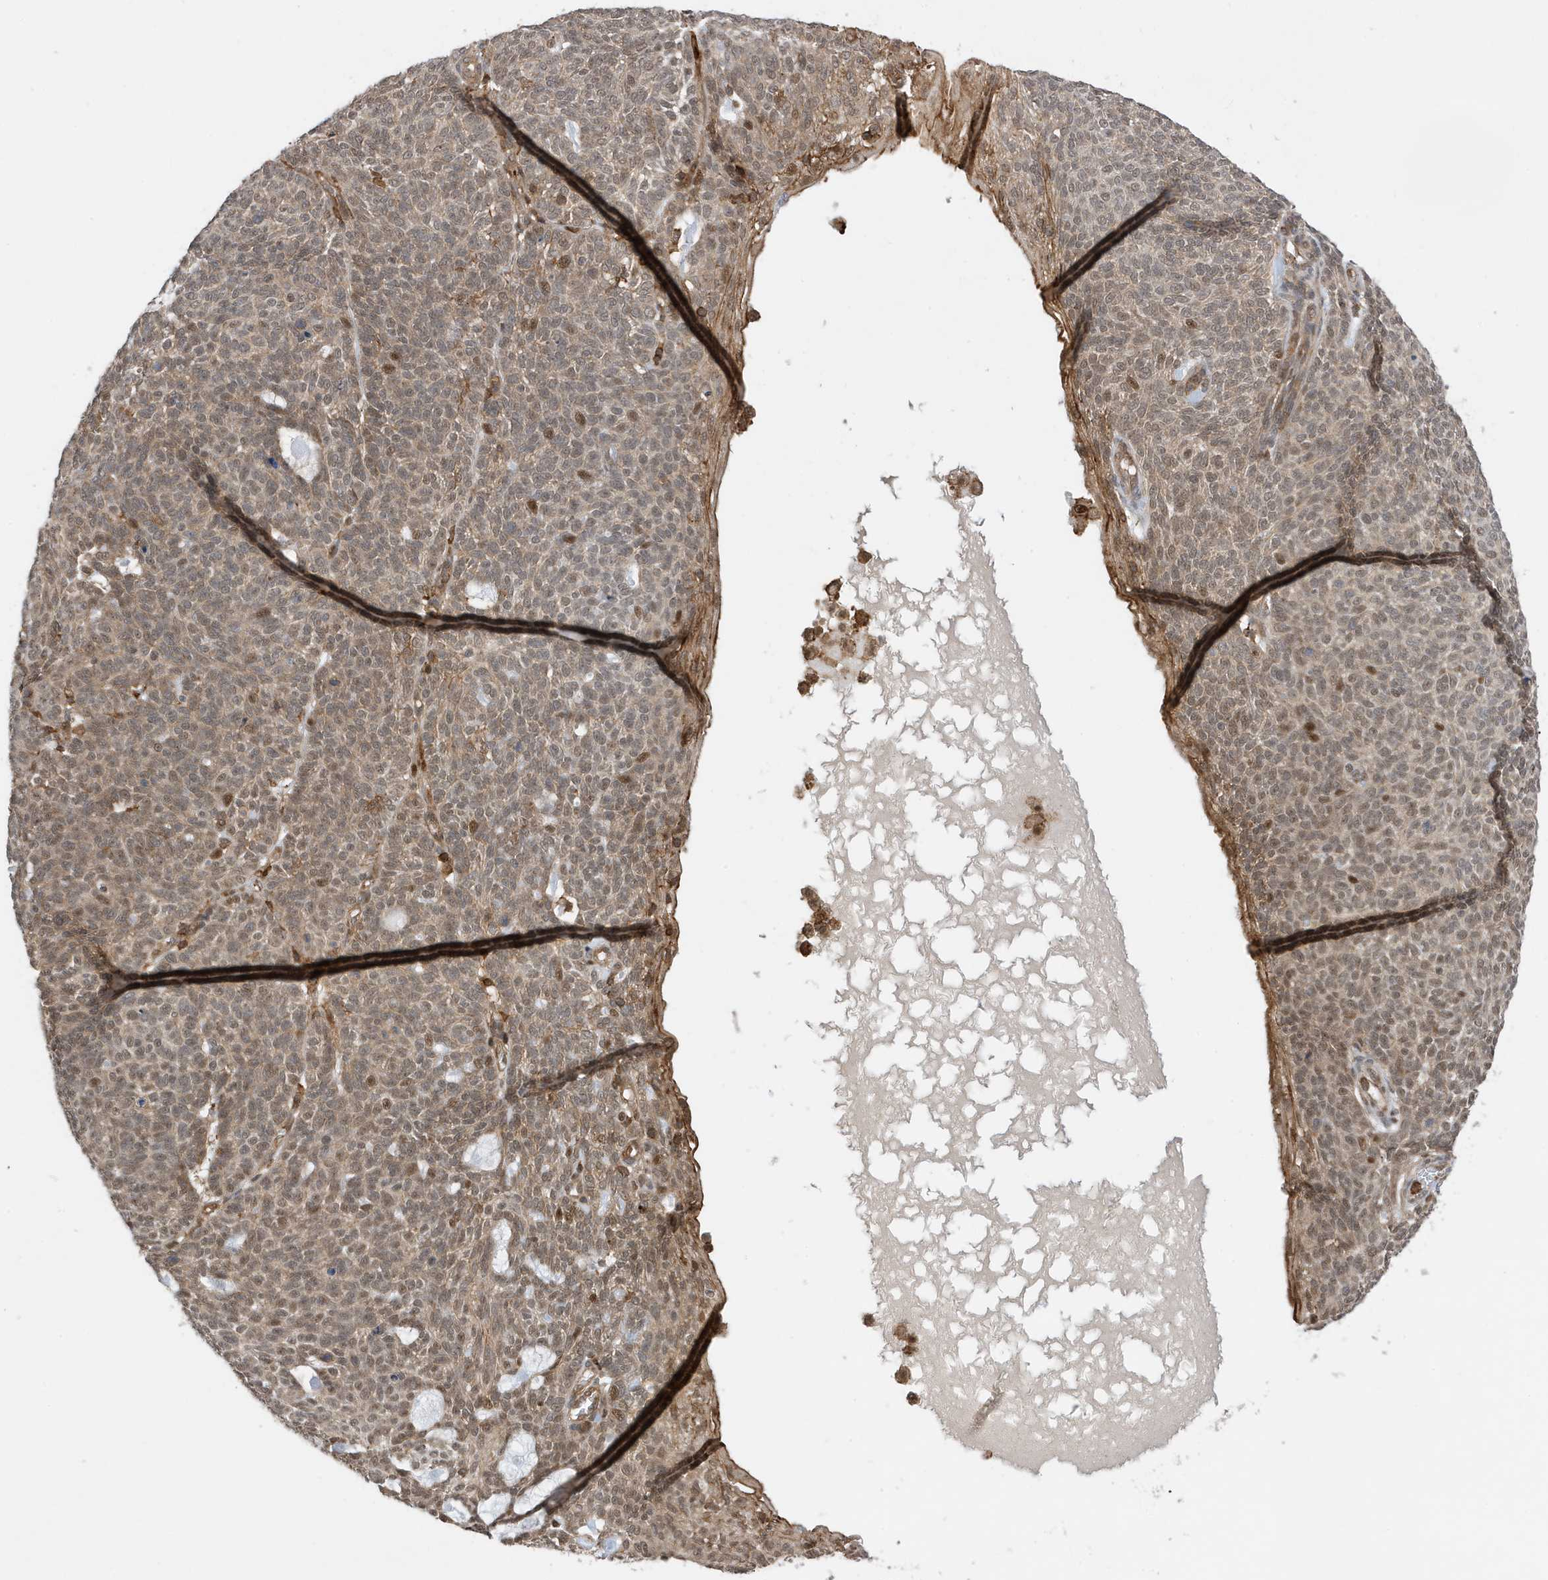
{"staining": {"intensity": "moderate", "quantity": ">75%", "location": "cytoplasmic/membranous,nuclear"}, "tissue": "skin cancer", "cell_type": "Tumor cells", "image_type": "cancer", "snomed": [{"axis": "morphology", "description": "Squamous cell carcinoma, NOS"}, {"axis": "topography", "description": "Skin"}], "caption": "There is medium levels of moderate cytoplasmic/membranous and nuclear positivity in tumor cells of skin cancer, as demonstrated by immunohistochemical staining (brown color).", "gene": "TATDN3", "patient": {"sex": "female", "age": 90}}